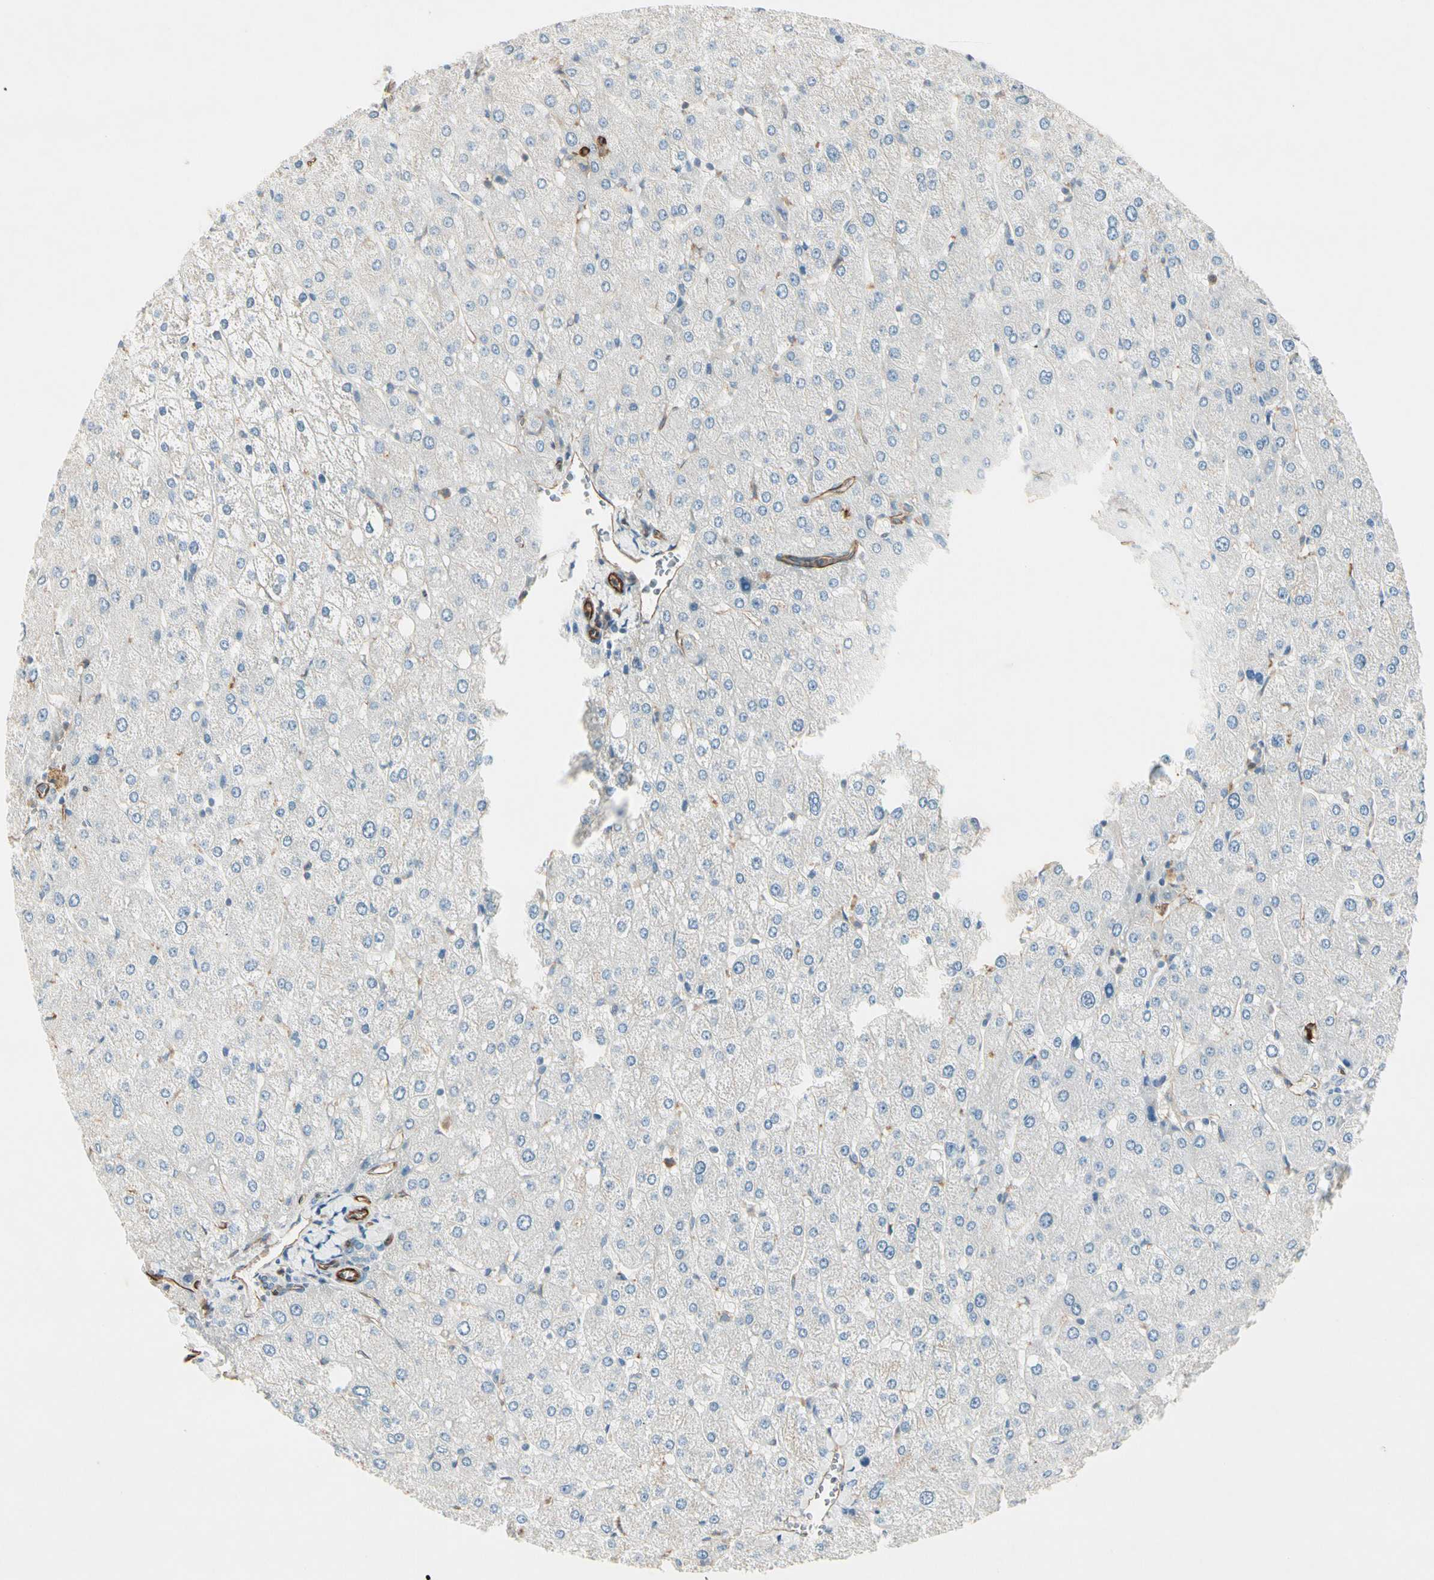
{"staining": {"intensity": "negative", "quantity": "none", "location": "none"}, "tissue": "liver", "cell_type": "Cholangiocytes", "image_type": "normal", "snomed": [{"axis": "morphology", "description": "Normal tissue, NOS"}, {"axis": "topography", "description": "Liver"}], "caption": "IHC of unremarkable human liver demonstrates no expression in cholangiocytes. (DAB immunohistochemistry (IHC) visualized using brightfield microscopy, high magnification).", "gene": "CD93", "patient": {"sex": "male", "age": 55}}